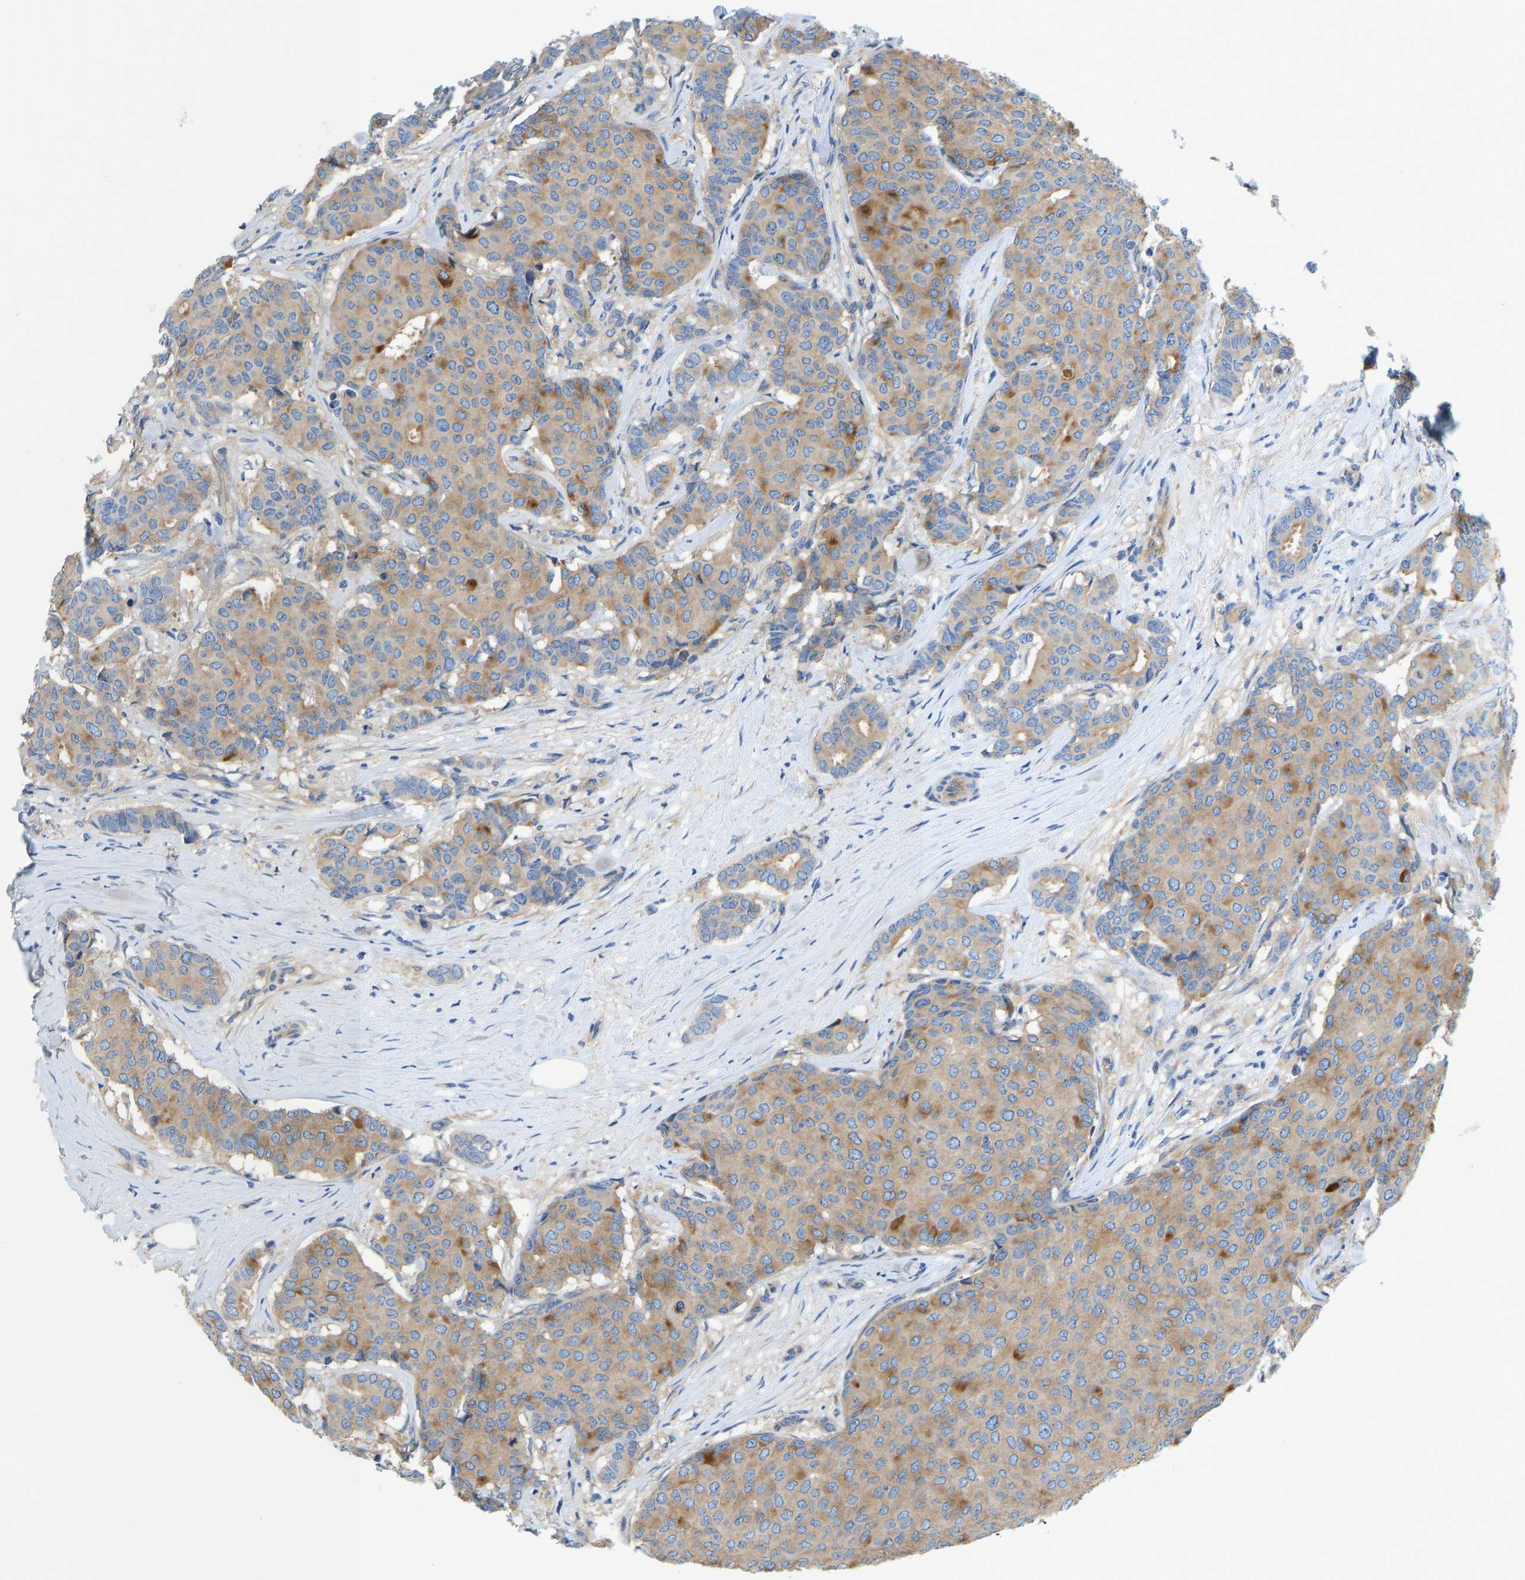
{"staining": {"intensity": "moderate", "quantity": ">75%", "location": "cytoplasmic/membranous"}, "tissue": "breast cancer", "cell_type": "Tumor cells", "image_type": "cancer", "snomed": [{"axis": "morphology", "description": "Duct carcinoma"}, {"axis": "topography", "description": "Breast"}], "caption": "Immunohistochemistry staining of breast infiltrating ductal carcinoma, which reveals medium levels of moderate cytoplasmic/membranous expression in approximately >75% of tumor cells indicating moderate cytoplasmic/membranous protein staining. The staining was performed using DAB (3,3'-diaminobenzidine) (brown) for protein detection and nuclei were counterstained in hematoxylin (blue).", "gene": "CHAD", "patient": {"sex": "female", "age": 75}}